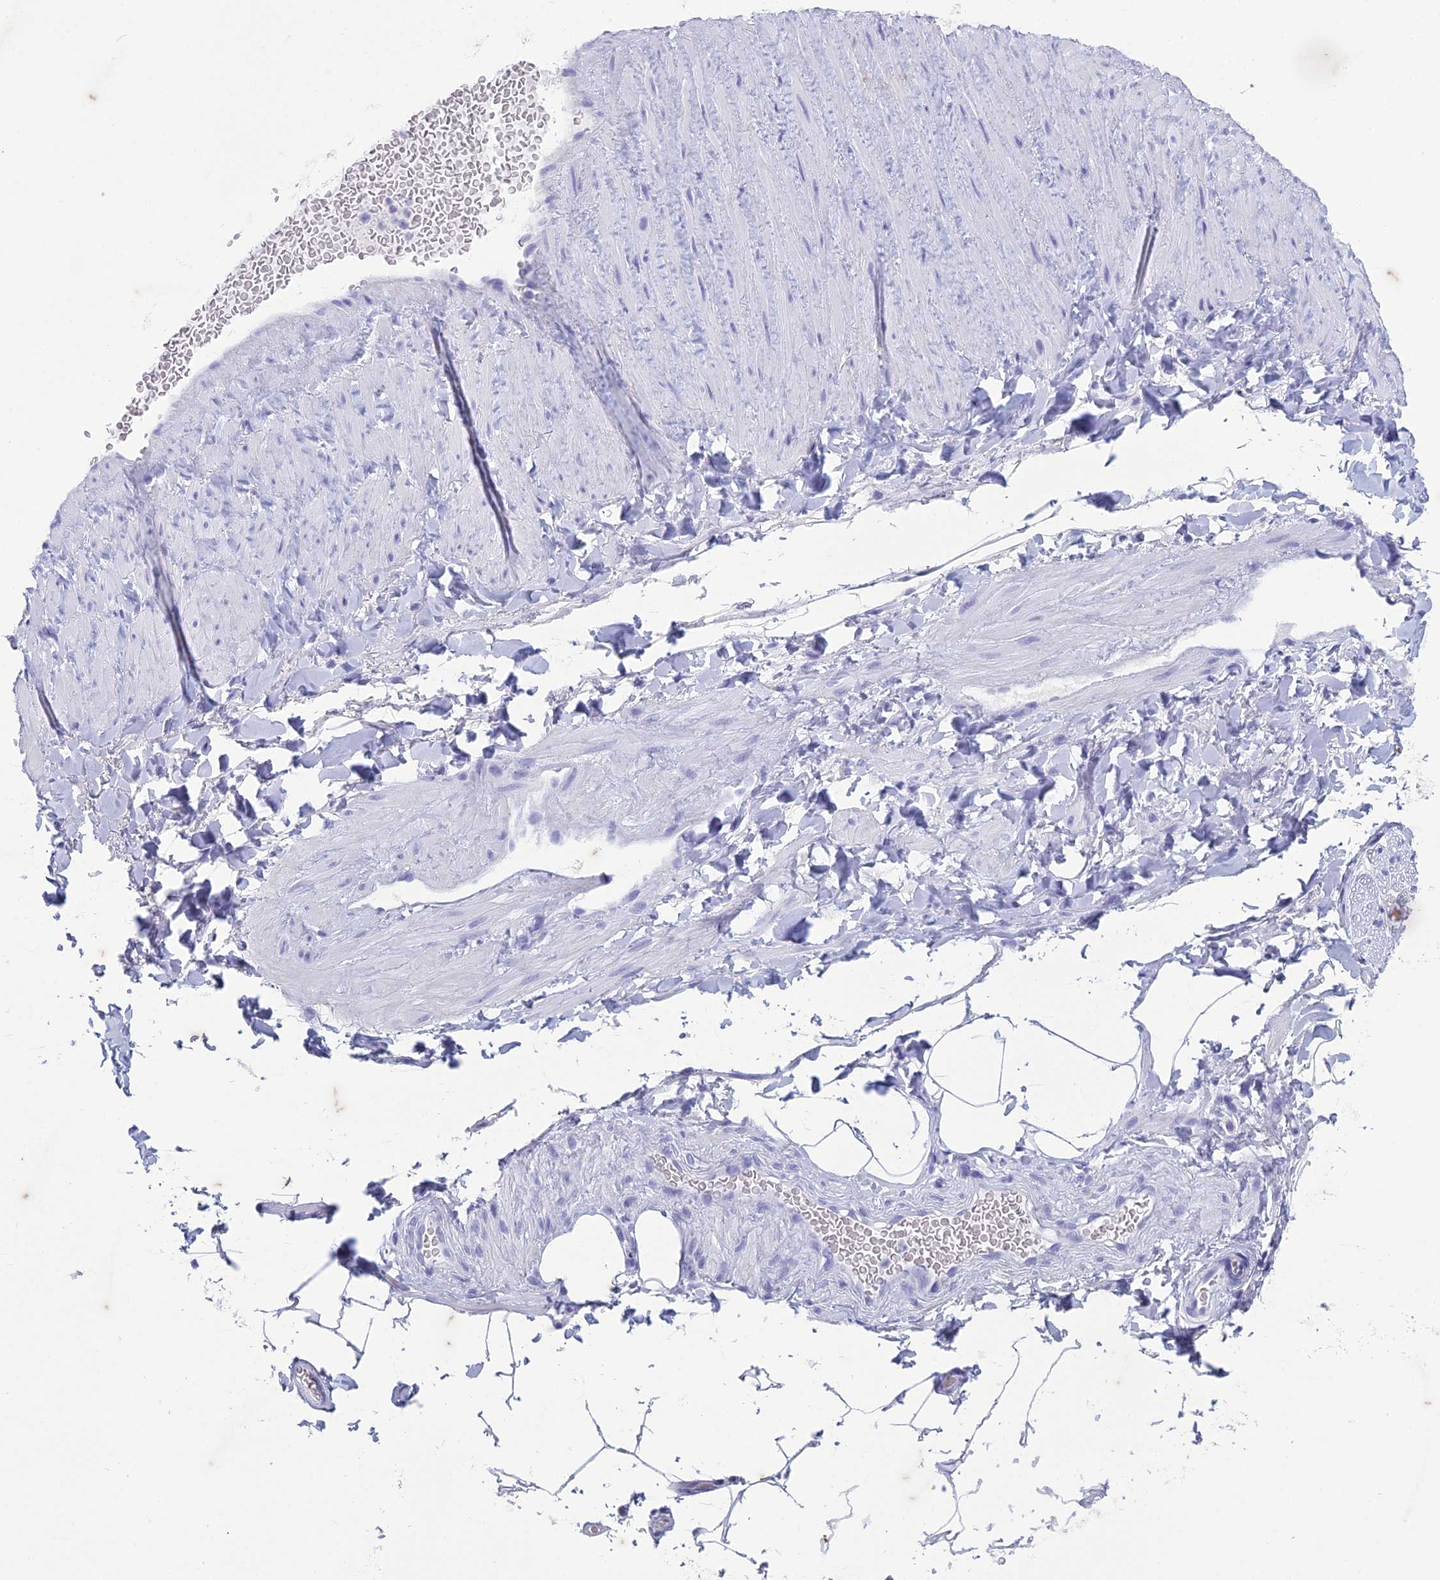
{"staining": {"intensity": "negative", "quantity": "none", "location": "none"}, "tissue": "adipose tissue", "cell_type": "Adipocytes", "image_type": "normal", "snomed": [{"axis": "morphology", "description": "Normal tissue, NOS"}, {"axis": "topography", "description": "Soft tissue"}, {"axis": "topography", "description": "Vascular tissue"}], "caption": "A photomicrograph of adipose tissue stained for a protein reveals no brown staining in adipocytes. The staining was performed using DAB to visualize the protein expression in brown, while the nuclei were stained in blue with hematoxylin (Magnification: 20x).", "gene": "HMGB4", "patient": {"sex": "male", "age": 54}}